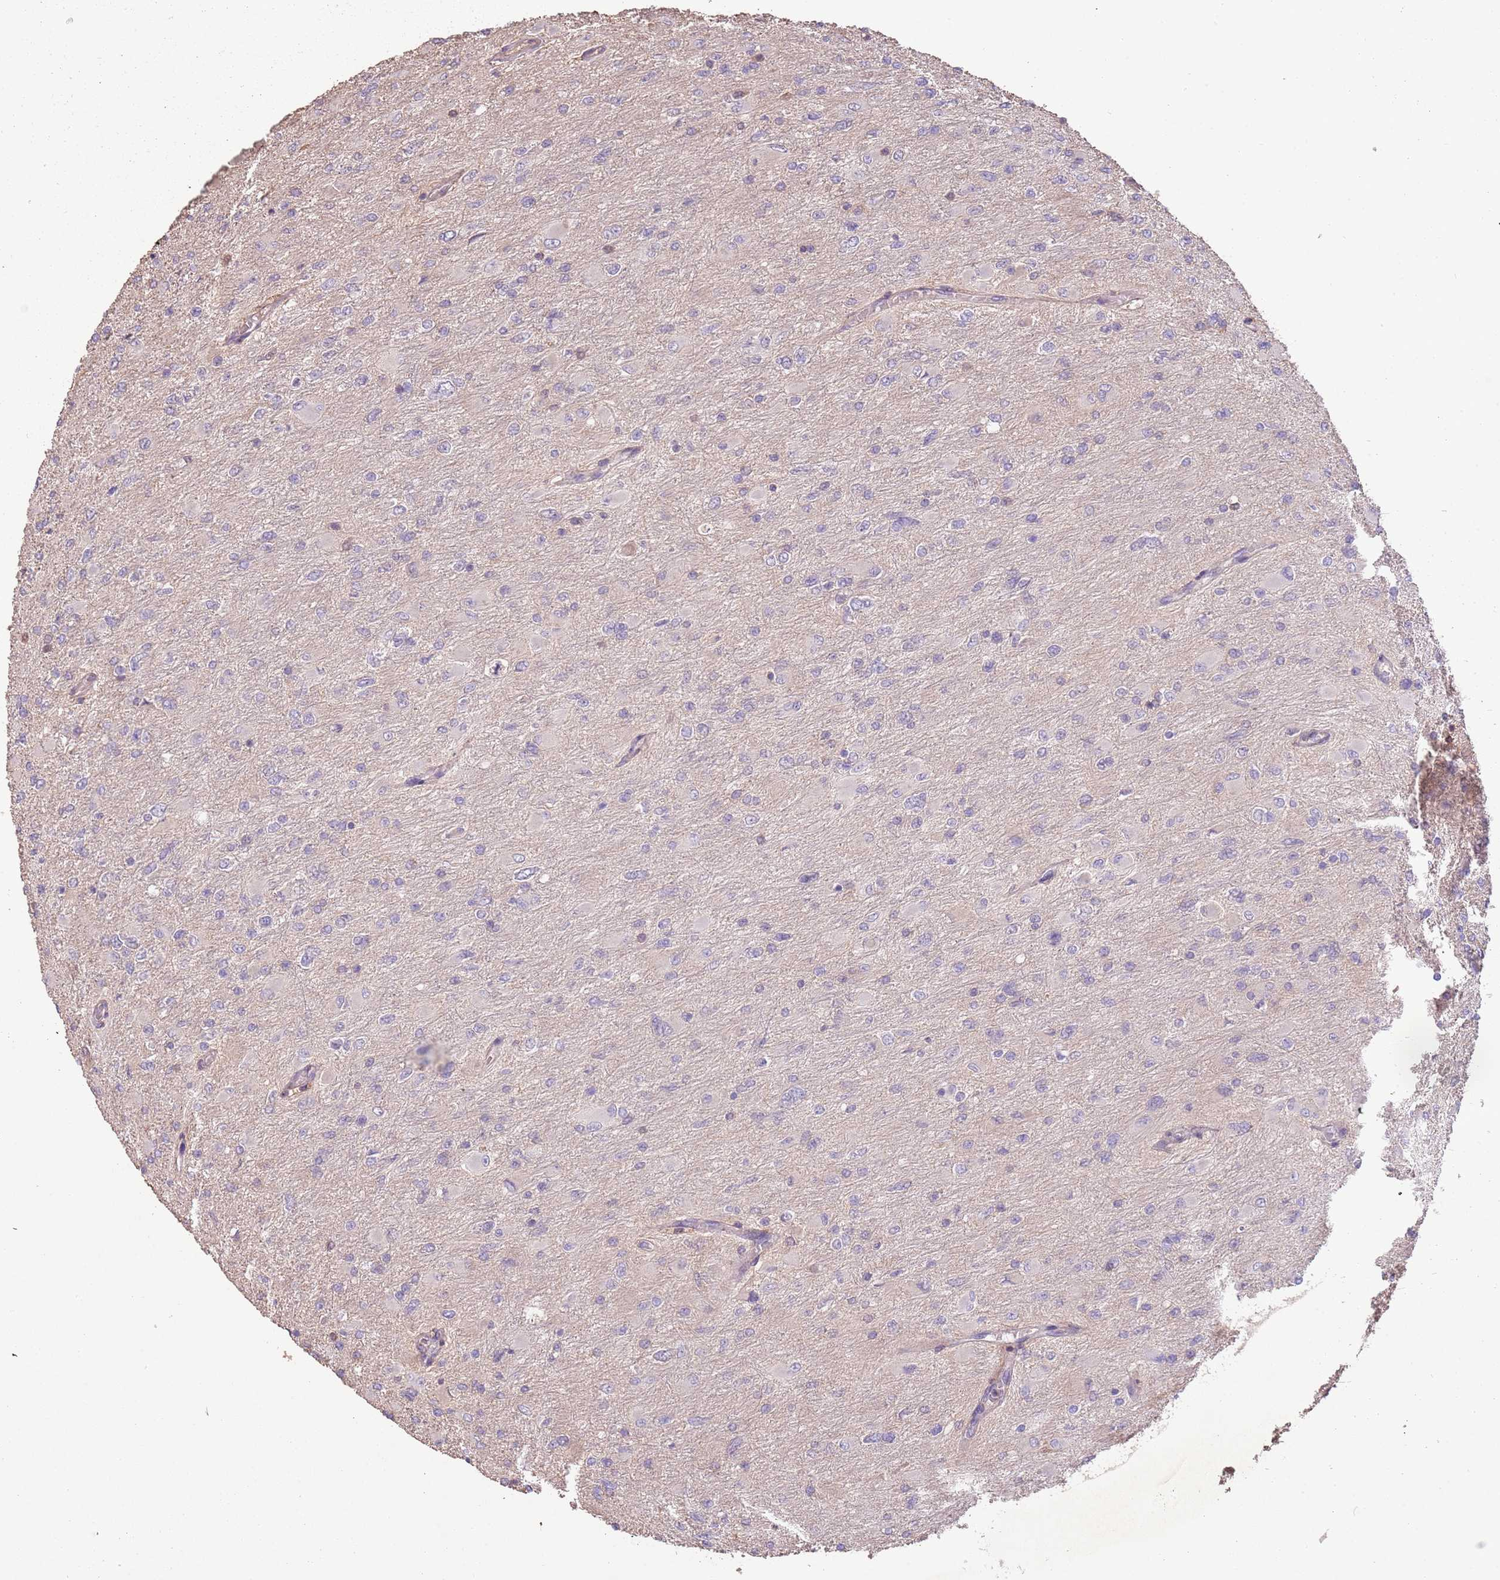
{"staining": {"intensity": "negative", "quantity": "none", "location": "none"}, "tissue": "glioma", "cell_type": "Tumor cells", "image_type": "cancer", "snomed": [{"axis": "morphology", "description": "Glioma, malignant, High grade"}, {"axis": "topography", "description": "Cerebral cortex"}], "caption": "Glioma was stained to show a protein in brown. There is no significant expression in tumor cells.", "gene": "FECH", "patient": {"sex": "female", "age": 36}}